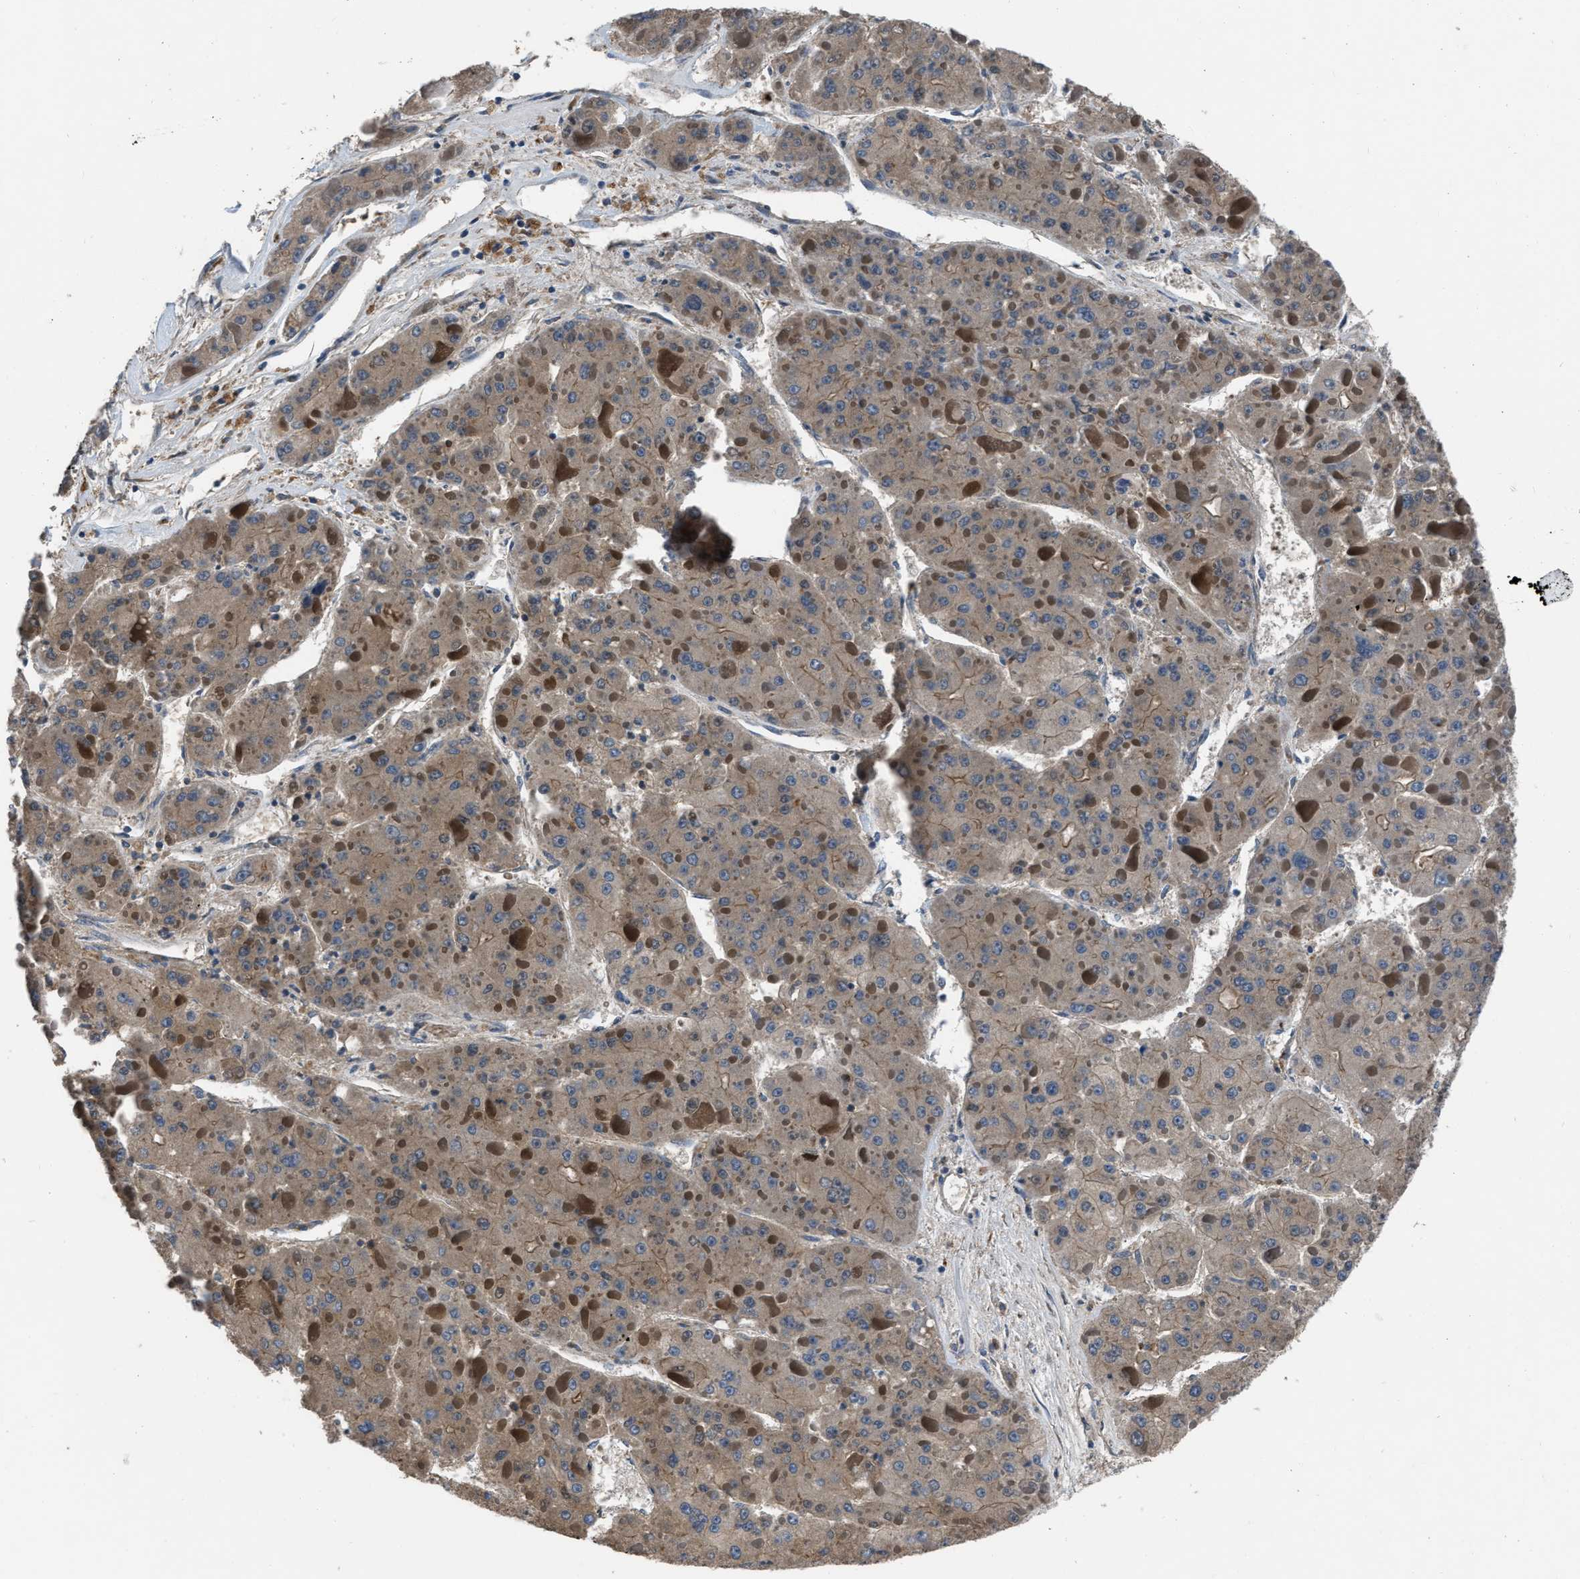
{"staining": {"intensity": "weak", "quantity": "25%-75%", "location": "cytoplasmic/membranous"}, "tissue": "liver cancer", "cell_type": "Tumor cells", "image_type": "cancer", "snomed": [{"axis": "morphology", "description": "Carcinoma, Hepatocellular, NOS"}, {"axis": "topography", "description": "Liver"}], "caption": "A low amount of weak cytoplasmic/membranous expression is appreciated in about 25%-75% of tumor cells in liver cancer (hepatocellular carcinoma) tissue.", "gene": "USP25", "patient": {"sex": "female", "age": 73}}